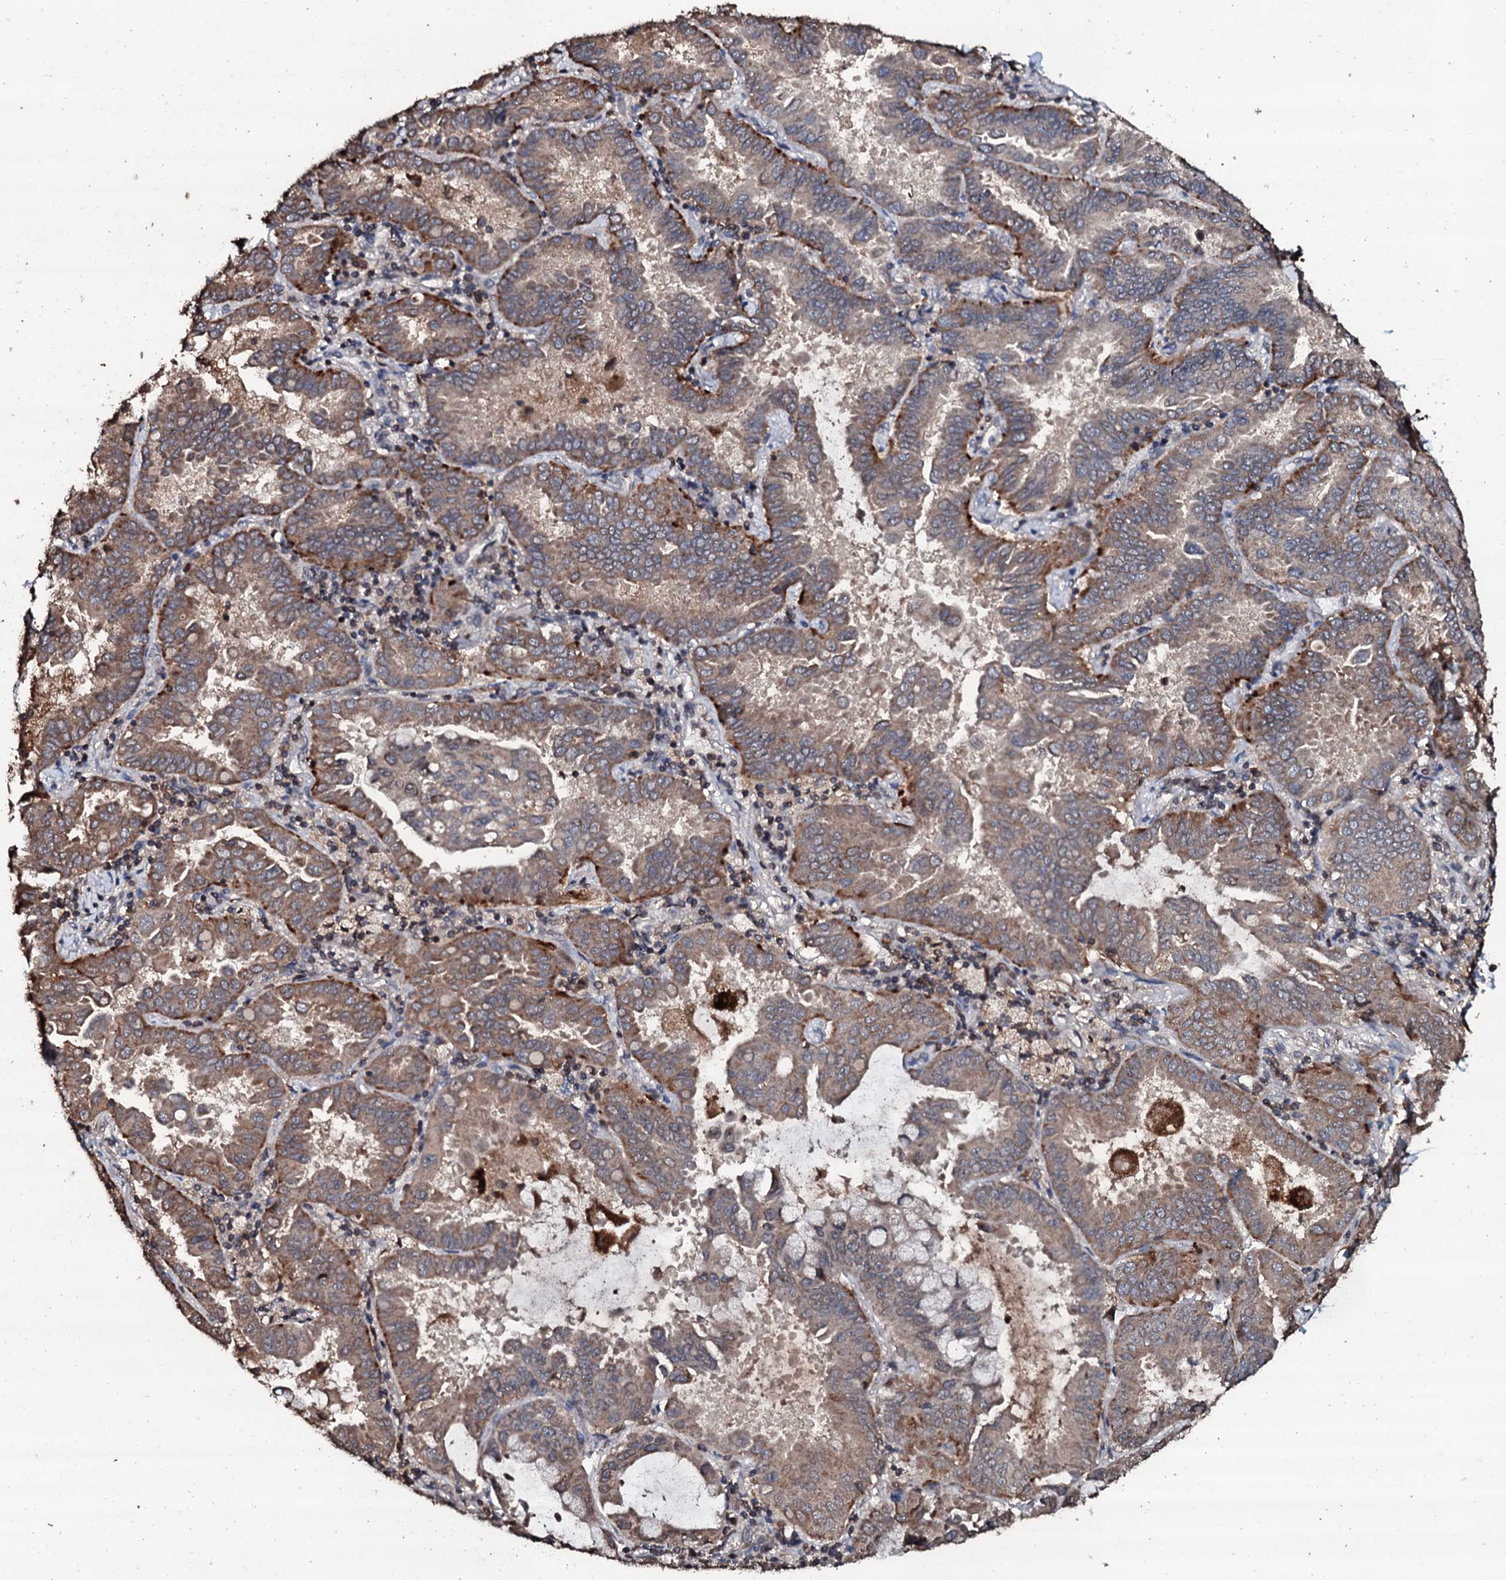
{"staining": {"intensity": "moderate", "quantity": ">75%", "location": "cytoplasmic/membranous"}, "tissue": "lung cancer", "cell_type": "Tumor cells", "image_type": "cancer", "snomed": [{"axis": "morphology", "description": "Adenocarcinoma, NOS"}, {"axis": "topography", "description": "Lung"}], "caption": "Brown immunohistochemical staining in human lung cancer (adenocarcinoma) exhibits moderate cytoplasmic/membranous staining in approximately >75% of tumor cells.", "gene": "SDHAF2", "patient": {"sex": "male", "age": 64}}